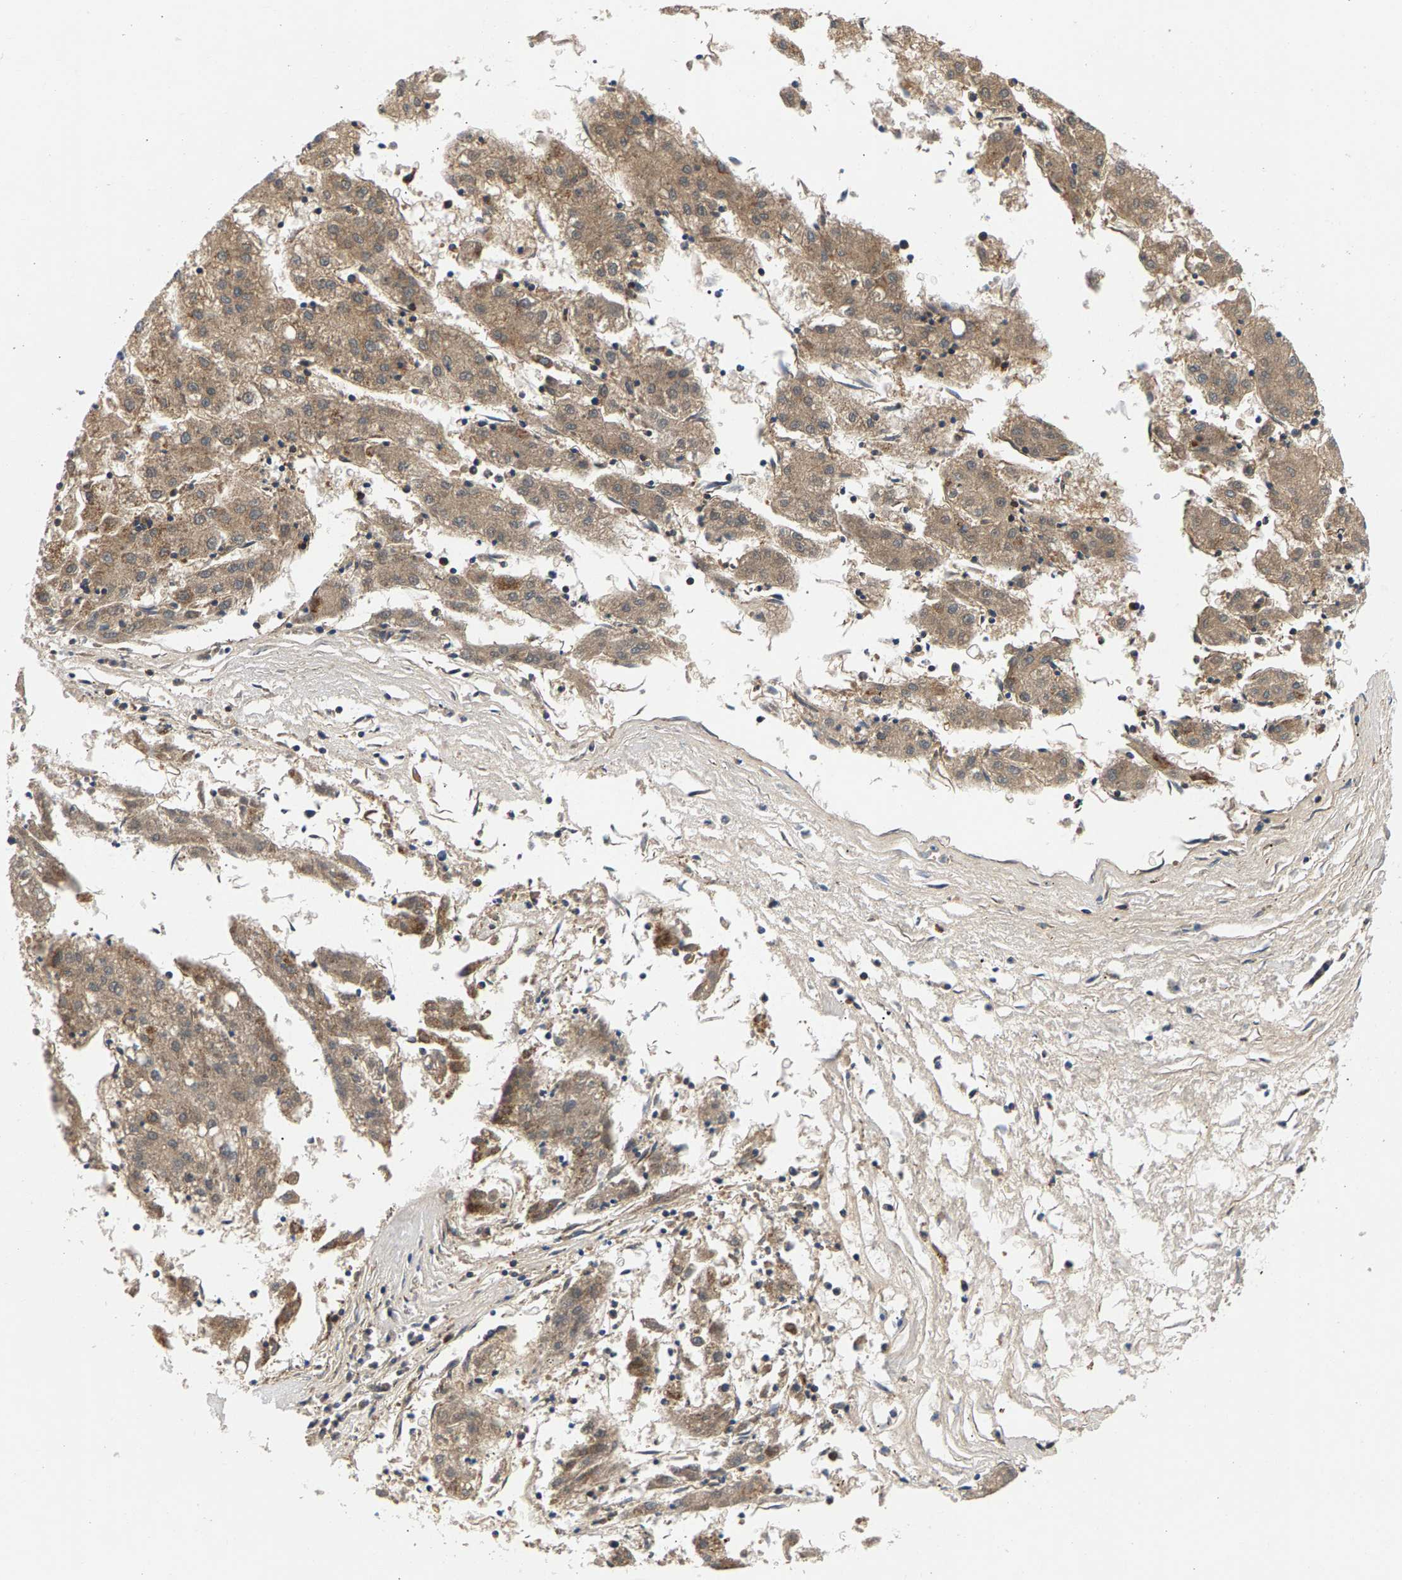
{"staining": {"intensity": "weak", "quantity": ">75%", "location": "cytoplasmic/membranous"}, "tissue": "liver cancer", "cell_type": "Tumor cells", "image_type": "cancer", "snomed": [{"axis": "morphology", "description": "Carcinoma, Hepatocellular, NOS"}, {"axis": "topography", "description": "Liver"}], "caption": "Weak cytoplasmic/membranous staining for a protein is appreciated in approximately >75% of tumor cells of liver hepatocellular carcinoma using immunohistochemistry (IHC).", "gene": "FAM78A", "patient": {"sex": "male", "age": 72}}